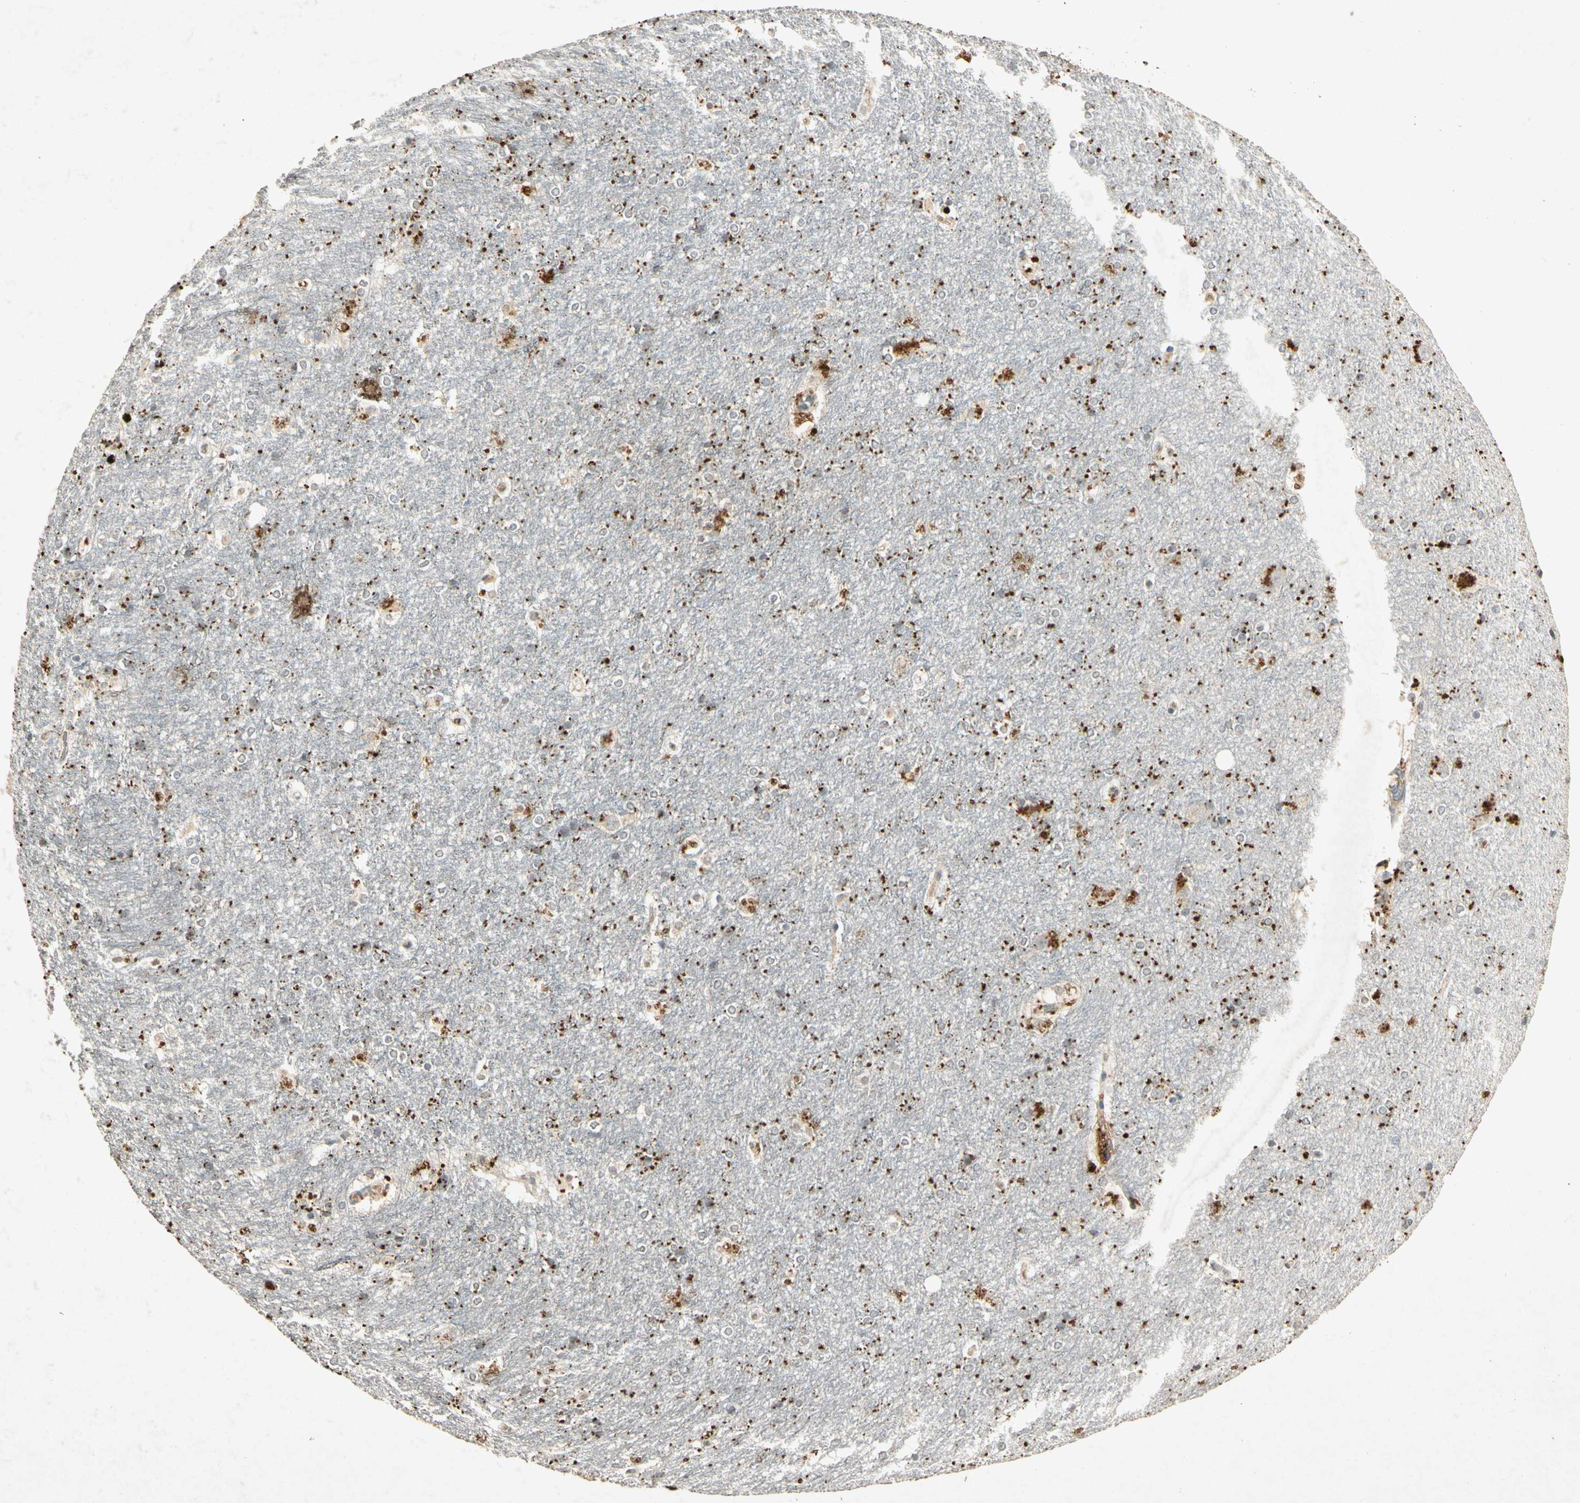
{"staining": {"intensity": "negative", "quantity": "none", "location": "none"}, "tissue": "hippocampus", "cell_type": "Glial cells", "image_type": "normal", "snomed": [{"axis": "morphology", "description": "Normal tissue, NOS"}, {"axis": "topography", "description": "Hippocampus"}], "caption": "Hippocampus was stained to show a protein in brown. There is no significant expression in glial cells. (DAB immunohistochemistry, high magnification).", "gene": "MSRB1", "patient": {"sex": "female", "age": 19}}